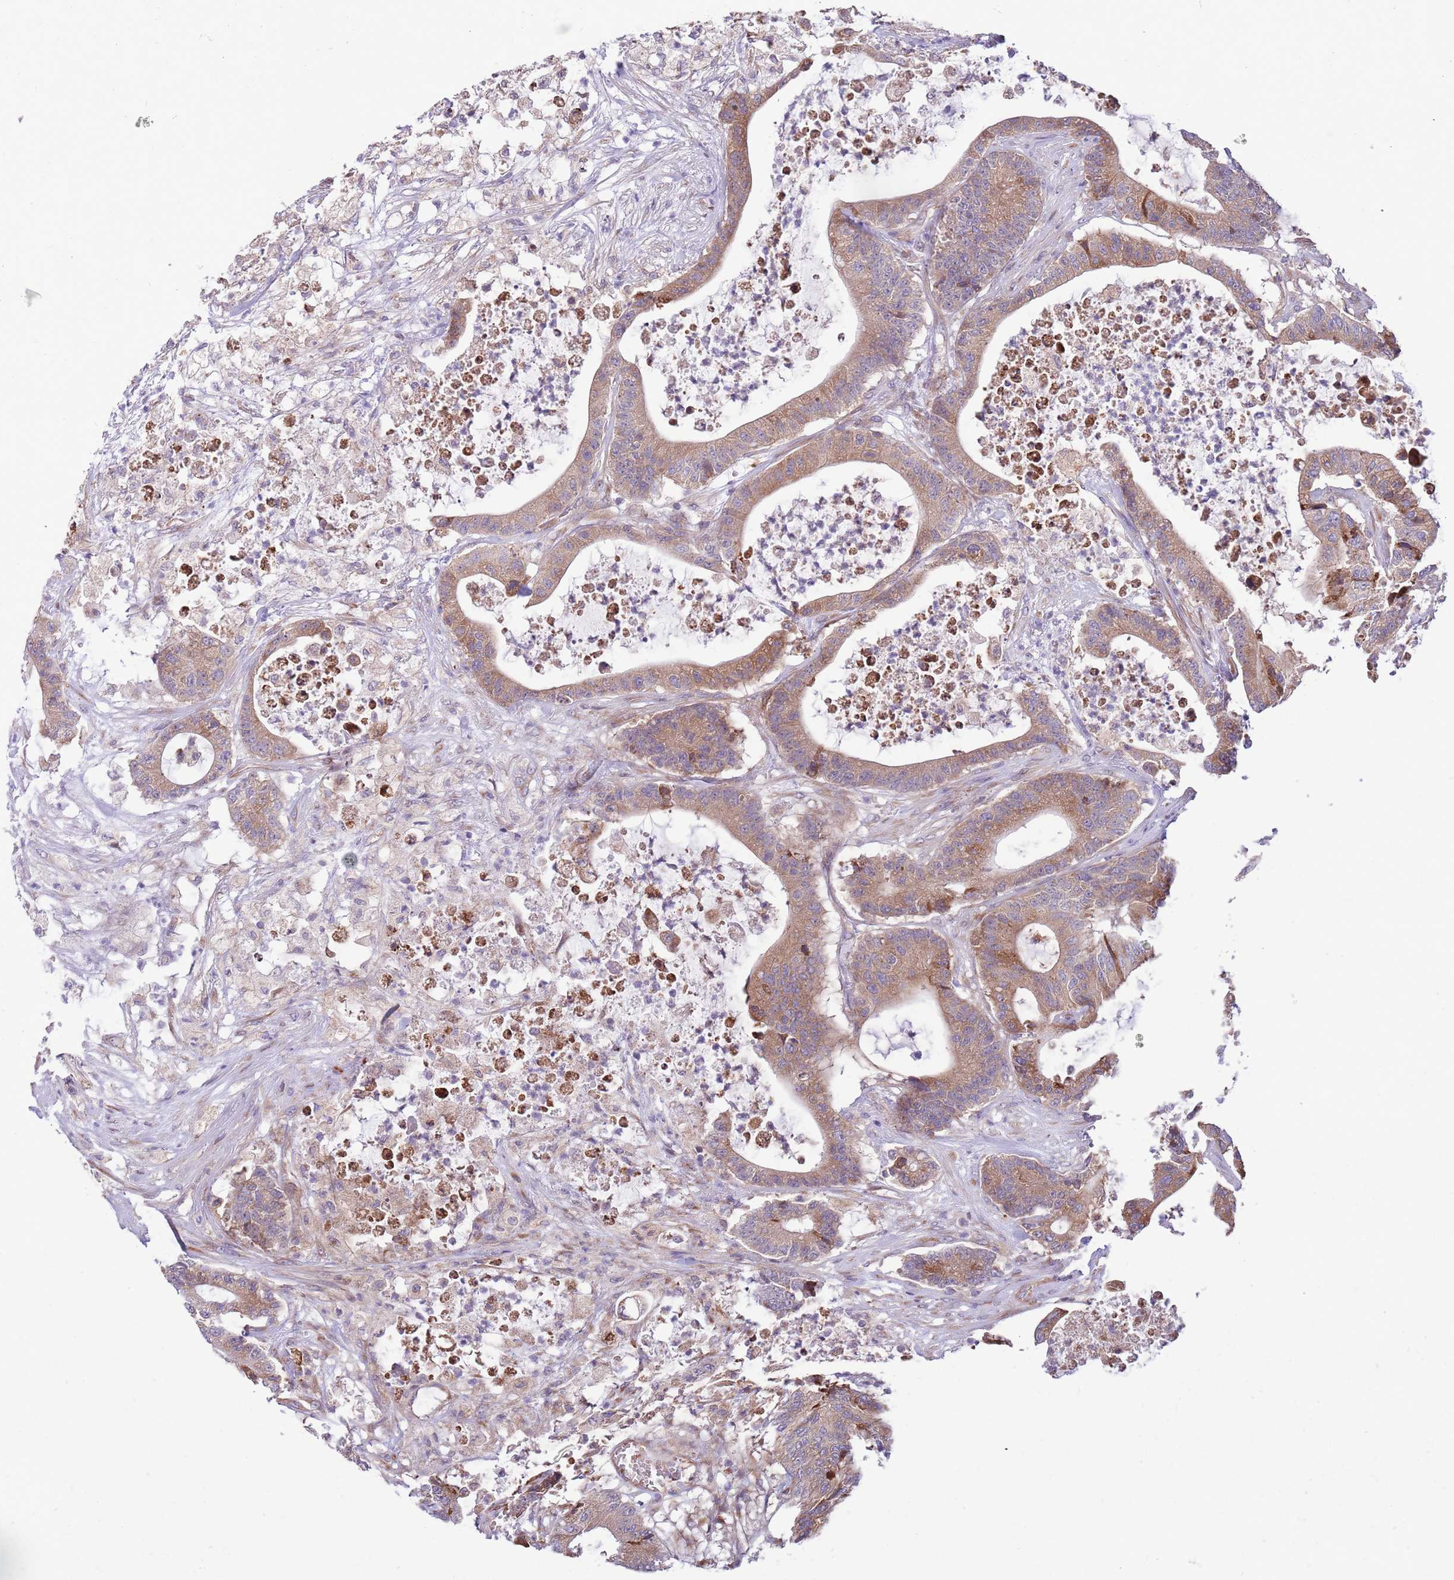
{"staining": {"intensity": "moderate", "quantity": ">75%", "location": "cytoplasmic/membranous"}, "tissue": "colorectal cancer", "cell_type": "Tumor cells", "image_type": "cancer", "snomed": [{"axis": "morphology", "description": "Adenocarcinoma, NOS"}, {"axis": "topography", "description": "Colon"}], "caption": "Moderate cytoplasmic/membranous expression for a protein is present in about >75% of tumor cells of colorectal adenocarcinoma using immunohistochemistry.", "gene": "DAND5", "patient": {"sex": "female", "age": 84}}